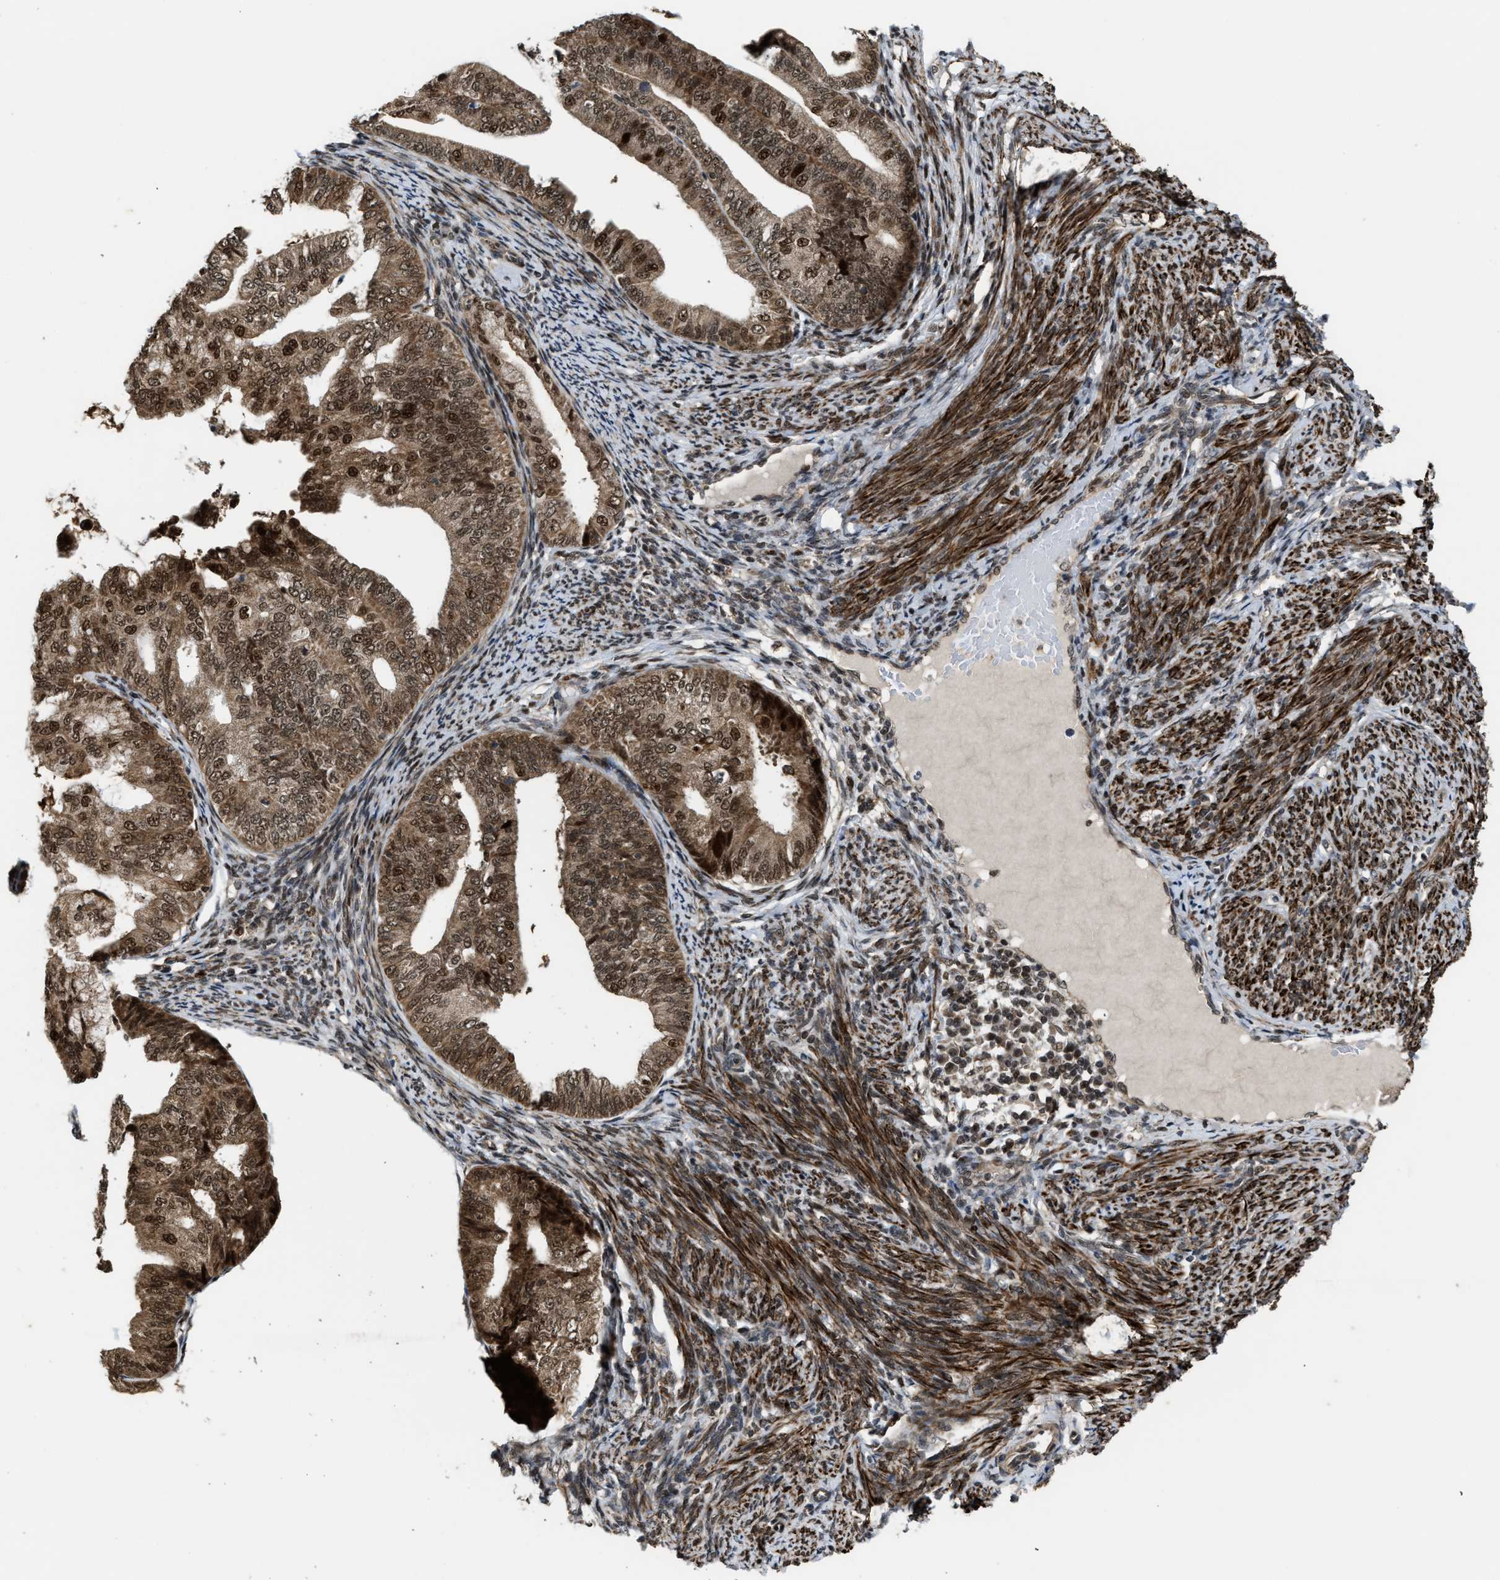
{"staining": {"intensity": "moderate", "quantity": ">75%", "location": "cytoplasmic/membranous,nuclear"}, "tissue": "endometrial cancer", "cell_type": "Tumor cells", "image_type": "cancer", "snomed": [{"axis": "morphology", "description": "Adenocarcinoma, NOS"}, {"axis": "topography", "description": "Endometrium"}], "caption": "Immunohistochemical staining of human endometrial cancer (adenocarcinoma) demonstrates medium levels of moderate cytoplasmic/membranous and nuclear protein positivity in about >75% of tumor cells.", "gene": "ZNF250", "patient": {"sex": "female", "age": 63}}